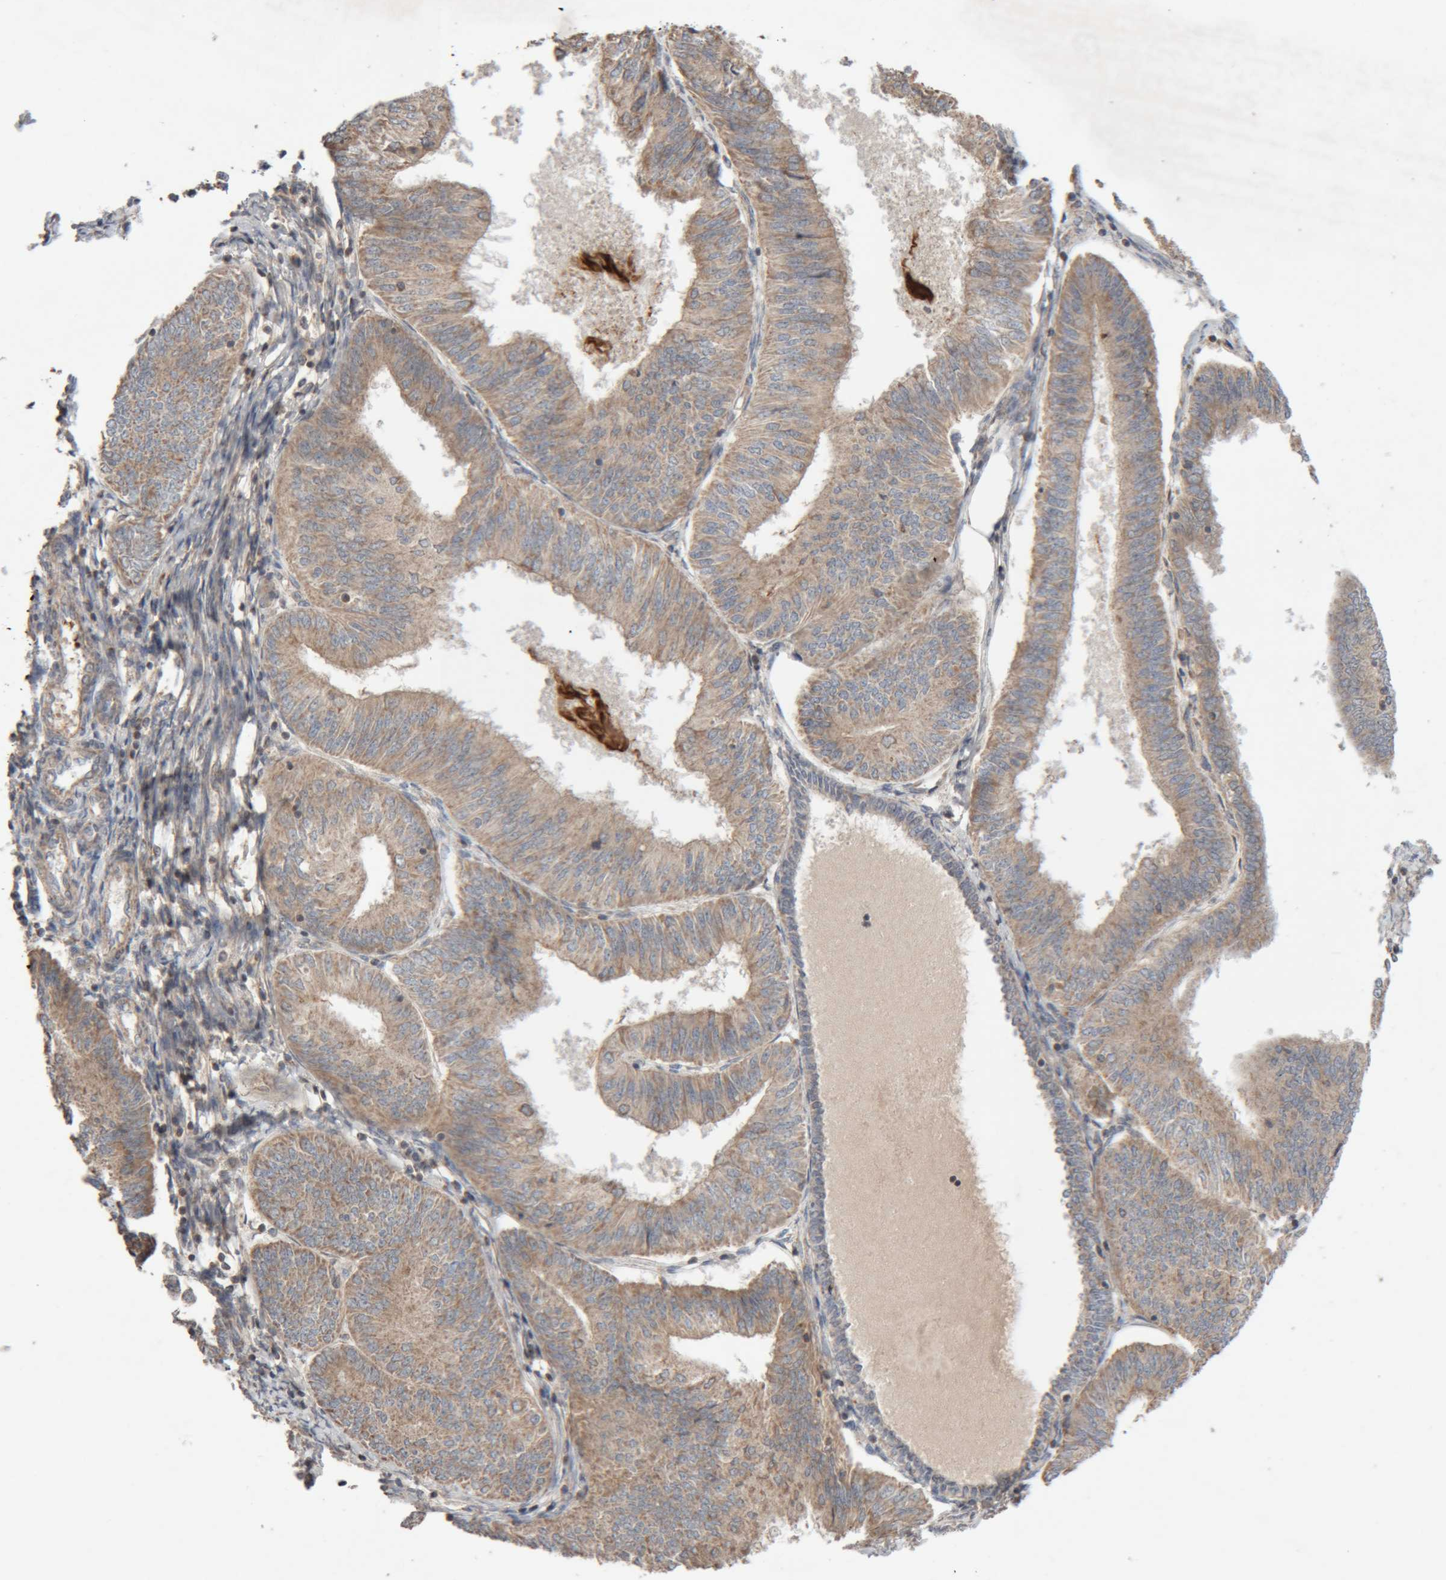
{"staining": {"intensity": "weak", "quantity": ">75%", "location": "cytoplasmic/membranous"}, "tissue": "endometrial cancer", "cell_type": "Tumor cells", "image_type": "cancer", "snomed": [{"axis": "morphology", "description": "Adenocarcinoma, NOS"}, {"axis": "topography", "description": "Endometrium"}], "caption": "This is an image of immunohistochemistry staining of endometrial adenocarcinoma, which shows weak expression in the cytoplasmic/membranous of tumor cells.", "gene": "KIF21B", "patient": {"sex": "female", "age": 58}}